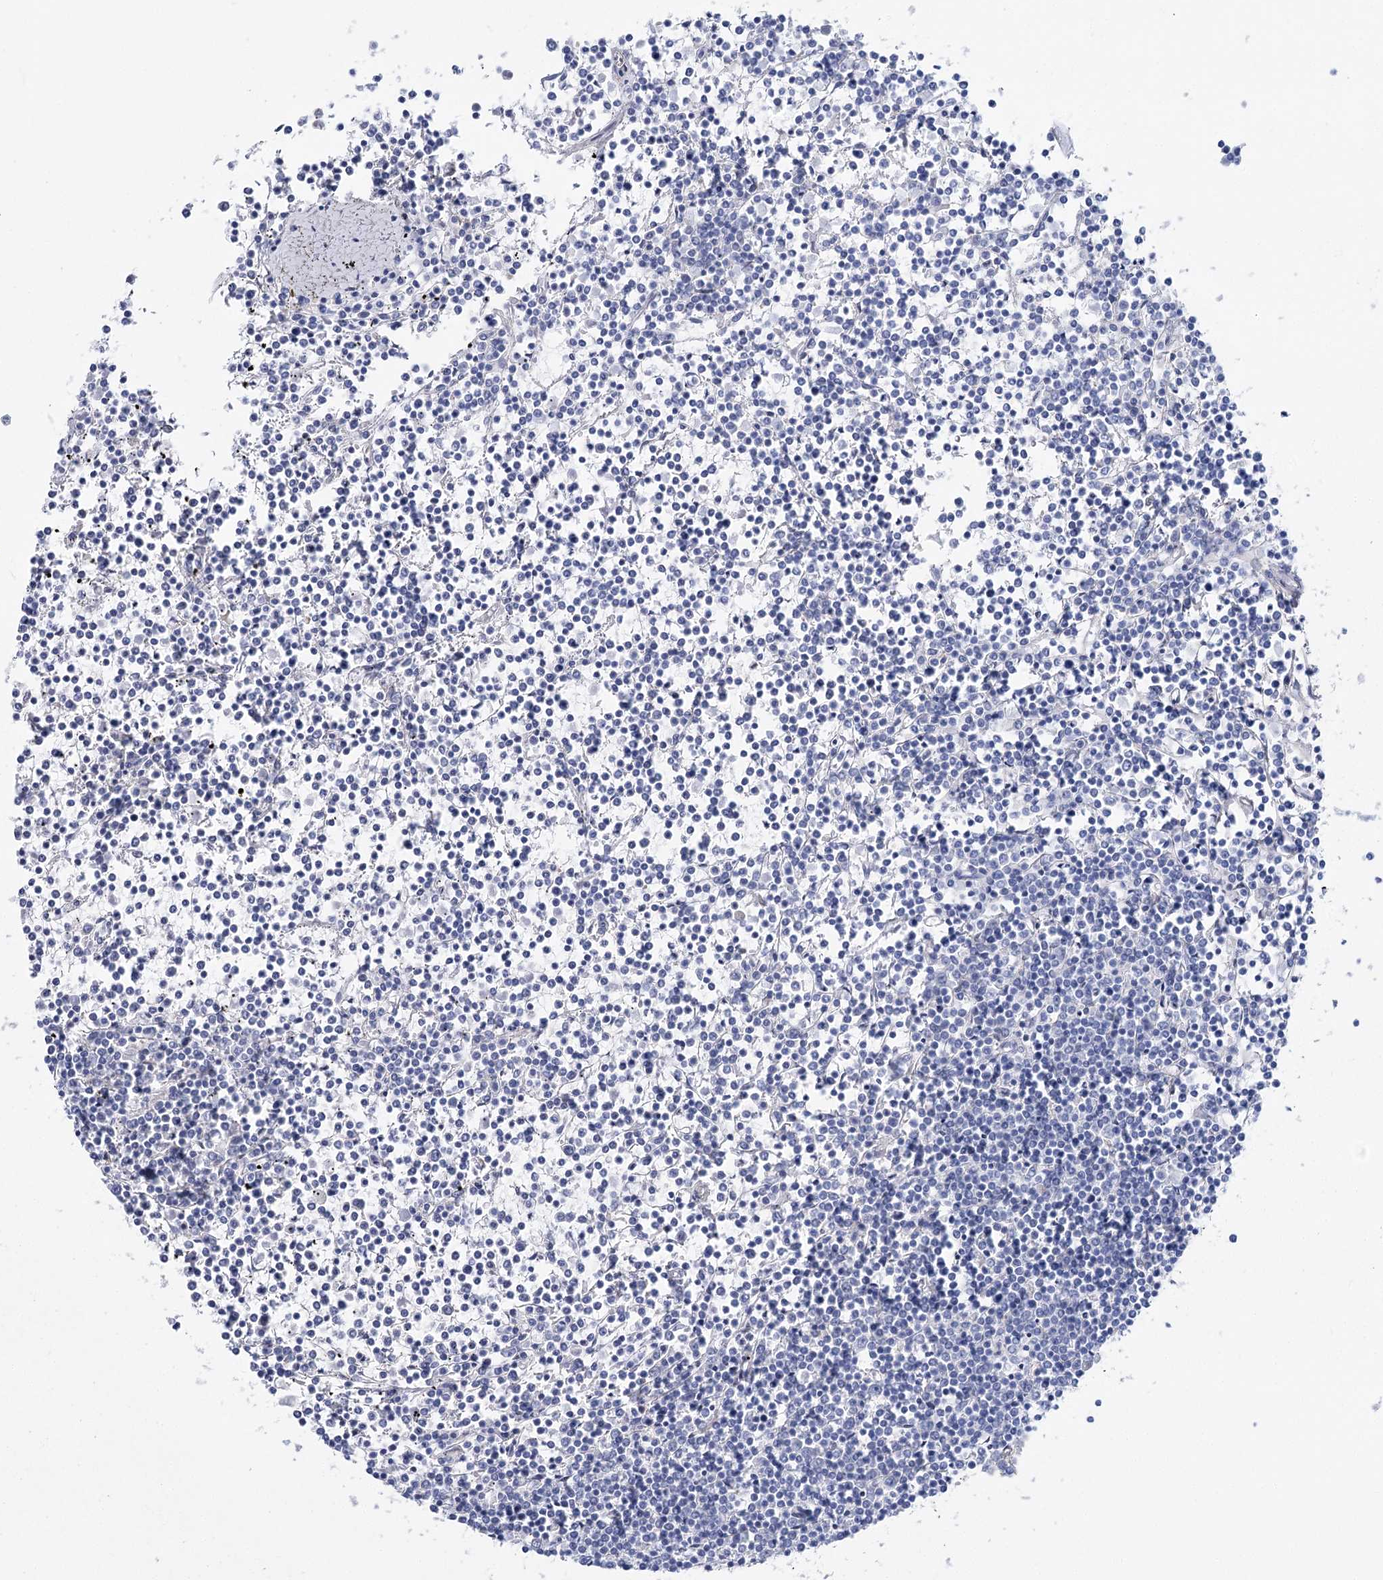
{"staining": {"intensity": "negative", "quantity": "none", "location": "none"}, "tissue": "lymphoma", "cell_type": "Tumor cells", "image_type": "cancer", "snomed": [{"axis": "morphology", "description": "Malignant lymphoma, non-Hodgkin's type, Low grade"}, {"axis": "topography", "description": "Spleen"}], "caption": "Human lymphoma stained for a protein using IHC displays no staining in tumor cells.", "gene": "ANKRD23", "patient": {"sex": "female", "age": 19}}